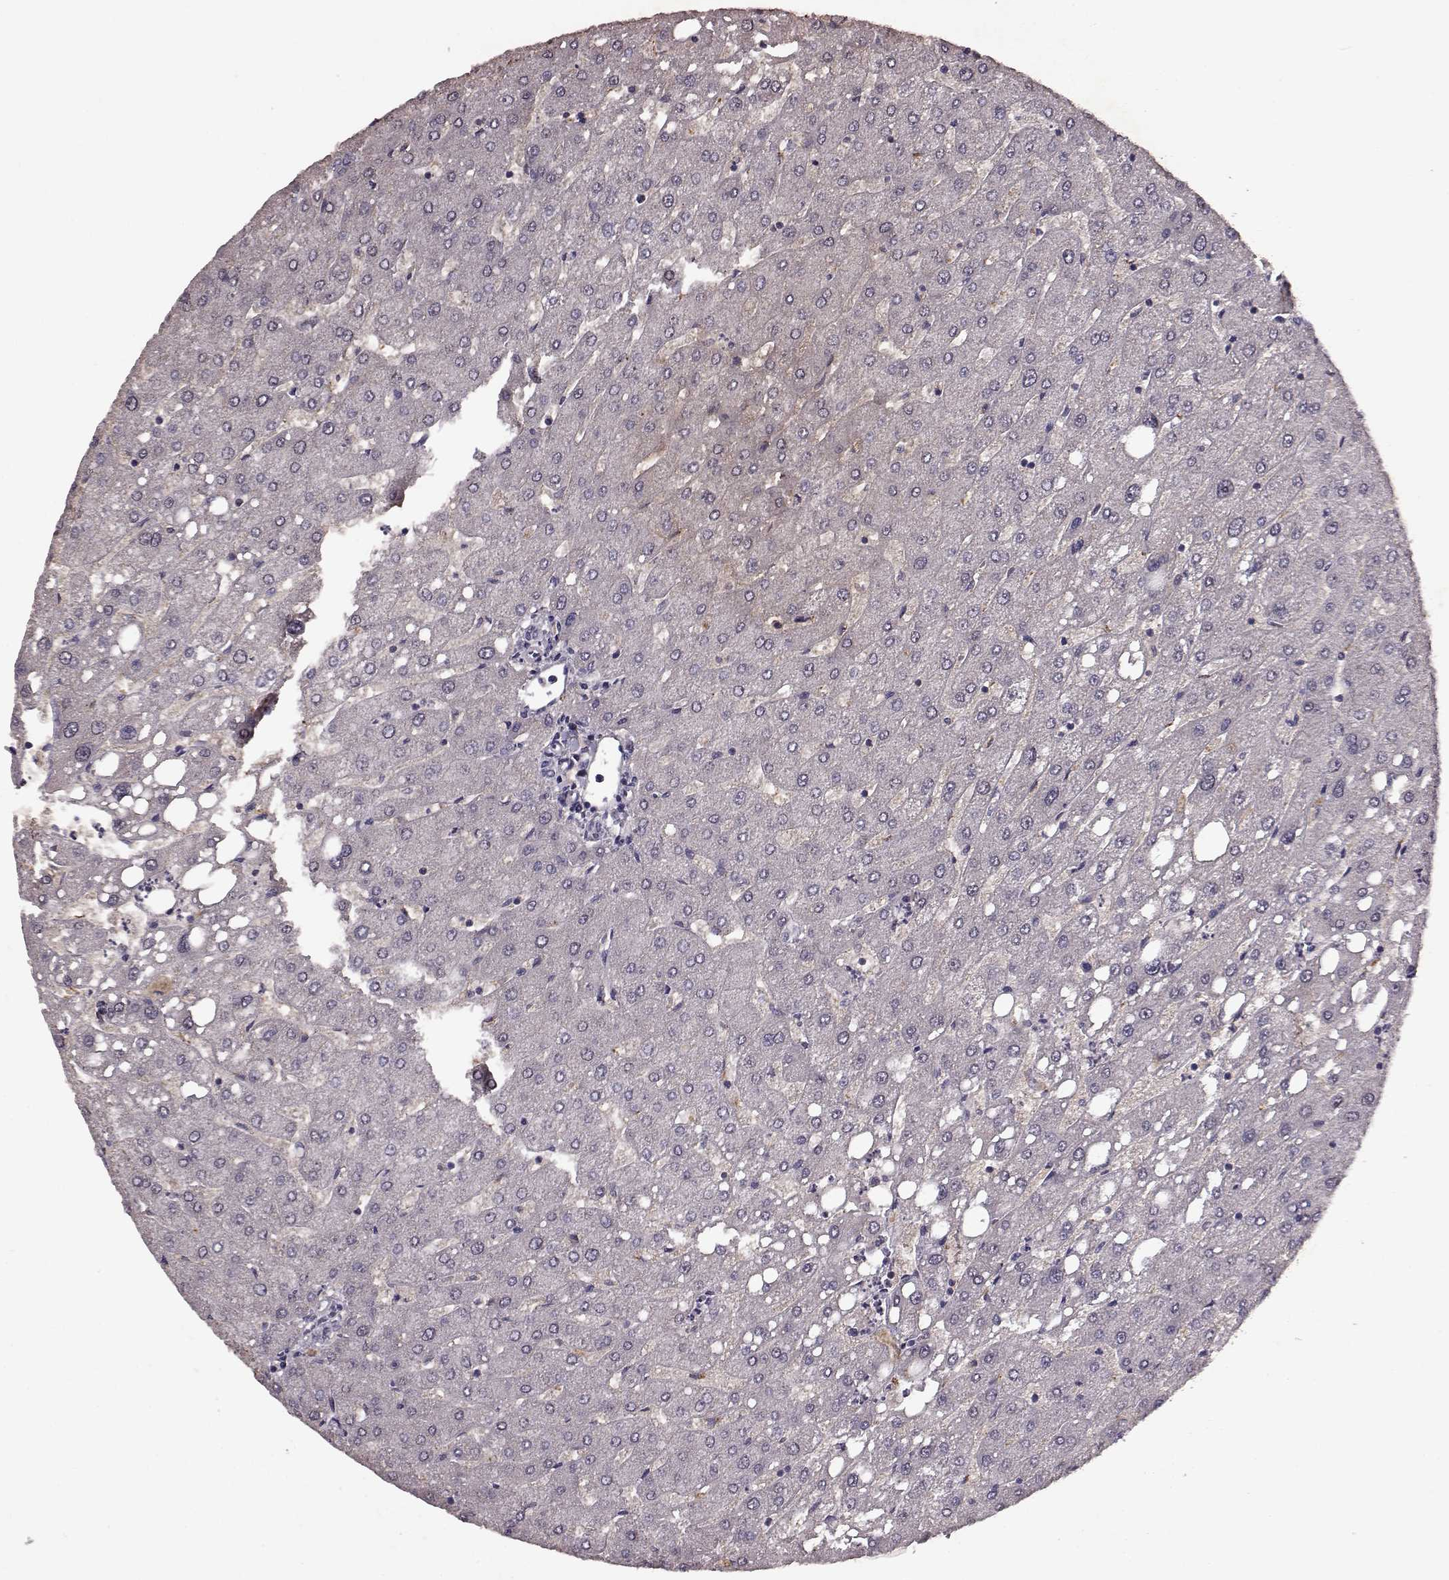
{"staining": {"intensity": "negative", "quantity": "none", "location": "none"}, "tissue": "liver", "cell_type": "Cholangiocytes", "image_type": "normal", "snomed": [{"axis": "morphology", "description": "Normal tissue, NOS"}, {"axis": "topography", "description": "Liver"}], "caption": "This image is of unremarkable liver stained with immunohistochemistry to label a protein in brown with the nuclei are counter-stained blue. There is no positivity in cholangiocytes.", "gene": "FRRS1L", "patient": {"sex": "male", "age": 67}}